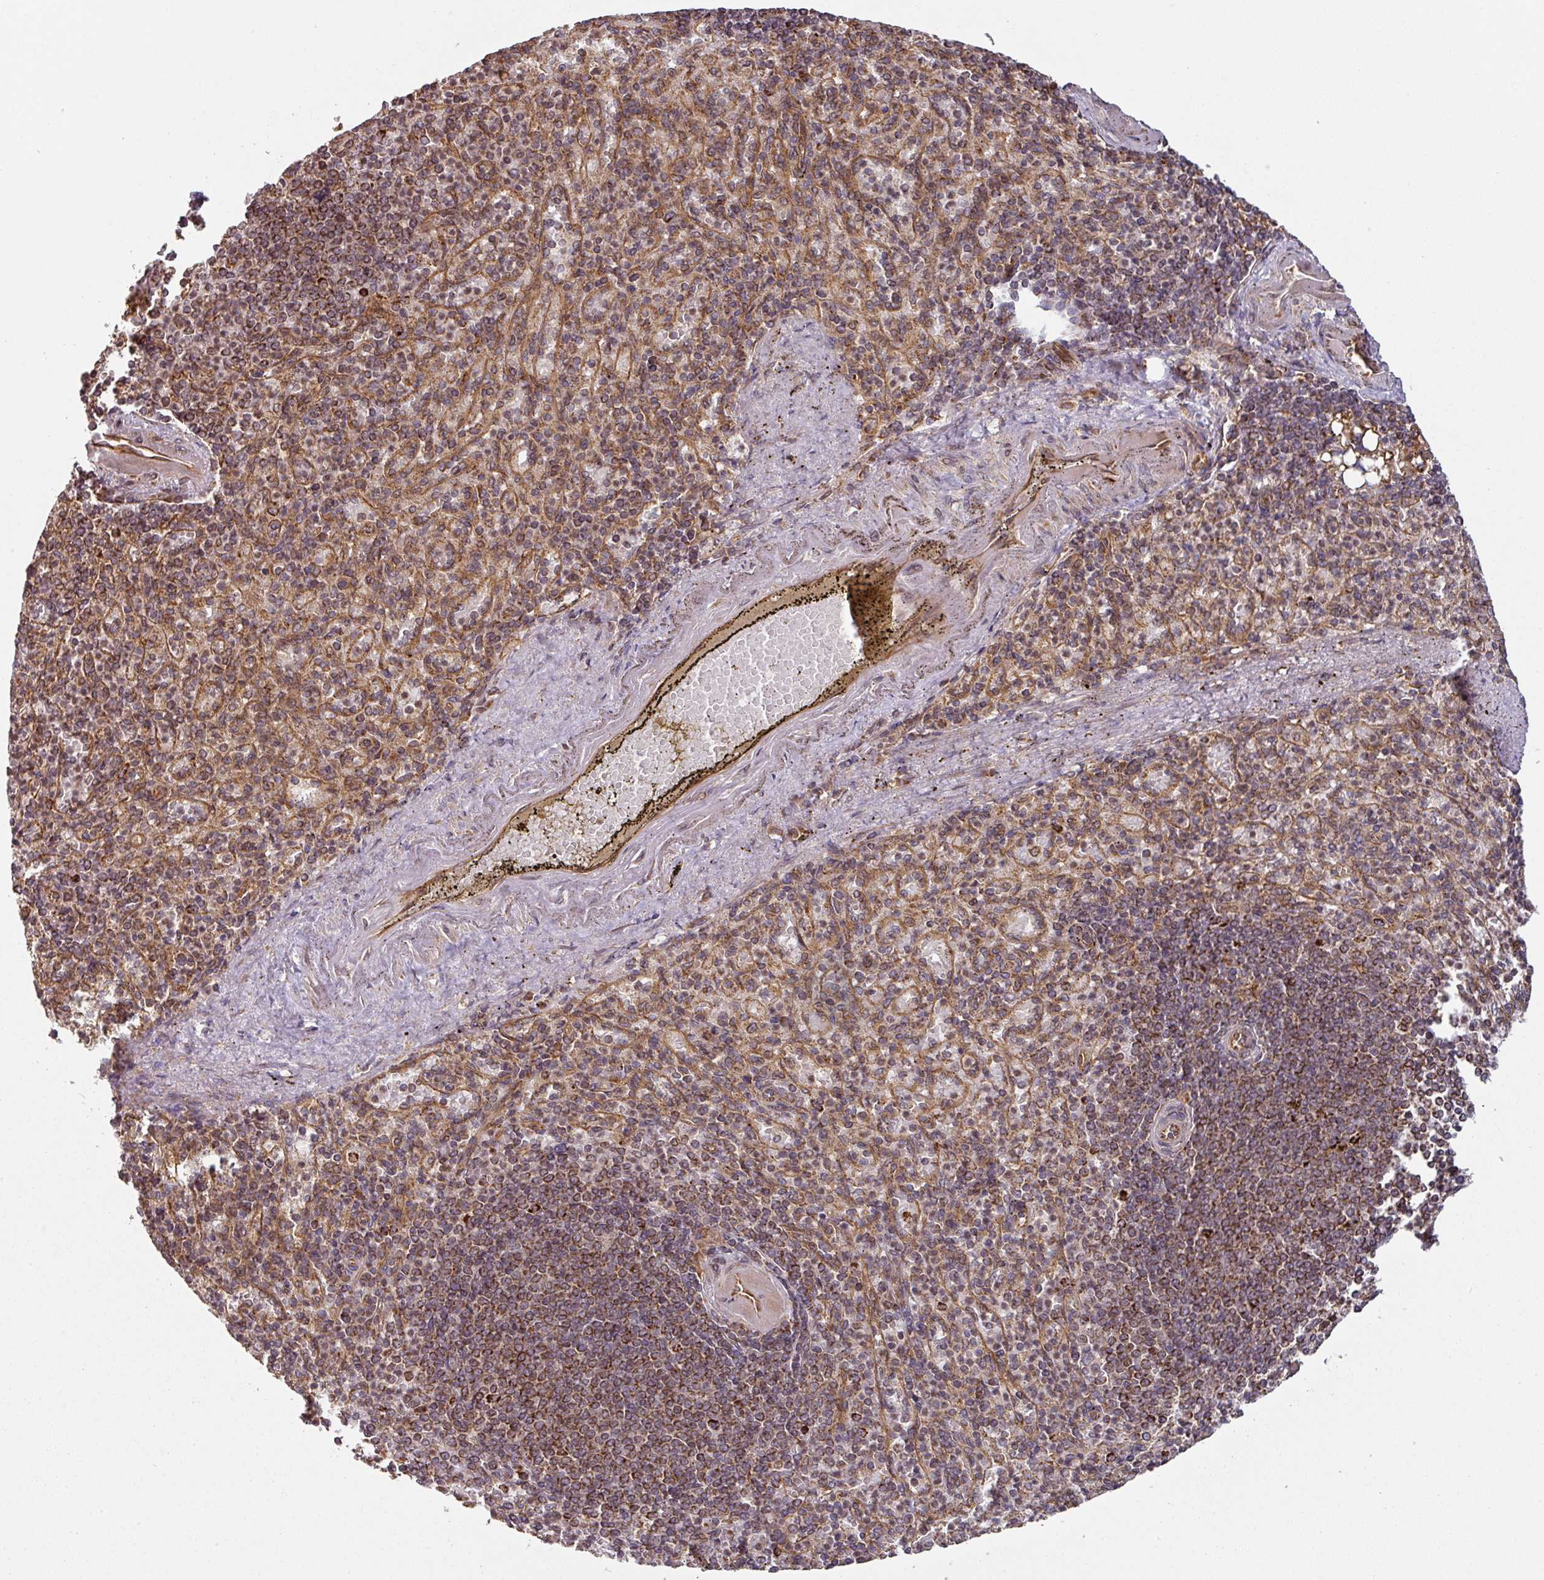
{"staining": {"intensity": "moderate", "quantity": ">75%", "location": "cytoplasmic/membranous"}, "tissue": "spleen", "cell_type": "Cells in red pulp", "image_type": "normal", "snomed": [{"axis": "morphology", "description": "Normal tissue, NOS"}, {"axis": "topography", "description": "Spleen"}], "caption": "Brown immunohistochemical staining in unremarkable human spleen shows moderate cytoplasmic/membranous expression in about >75% of cells in red pulp.", "gene": "TRAP1", "patient": {"sex": "female", "age": 74}}